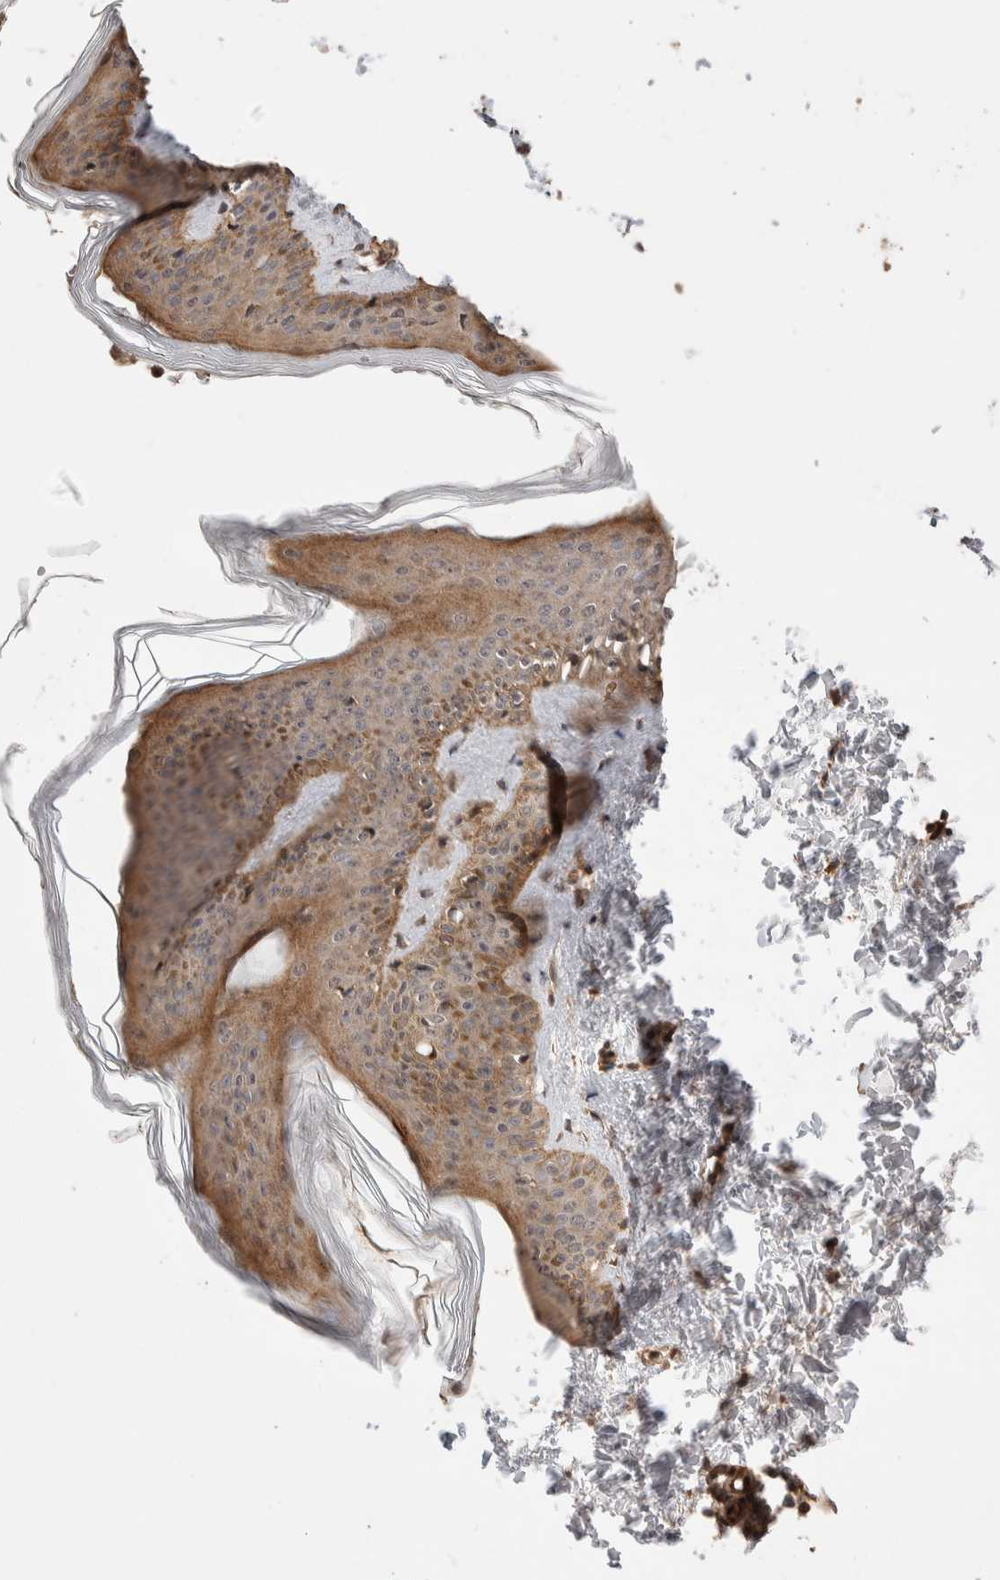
{"staining": {"intensity": "moderate", "quantity": ">75%", "location": "cytoplasmic/membranous"}, "tissue": "skin", "cell_type": "Fibroblasts", "image_type": "normal", "snomed": [{"axis": "morphology", "description": "Normal tissue, NOS"}, {"axis": "topography", "description": "Skin"}], "caption": "The micrograph displays immunohistochemical staining of normal skin. There is moderate cytoplasmic/membranous positivity is appreciated in approximately >75% of fibroblasts. The staining was performed using DAB, with brown indicating positive protein expression. Nuclei are stained blue with hematoxylin.", "gene": "PRDM15", "patient": {"sex": "female", "age": 27}}